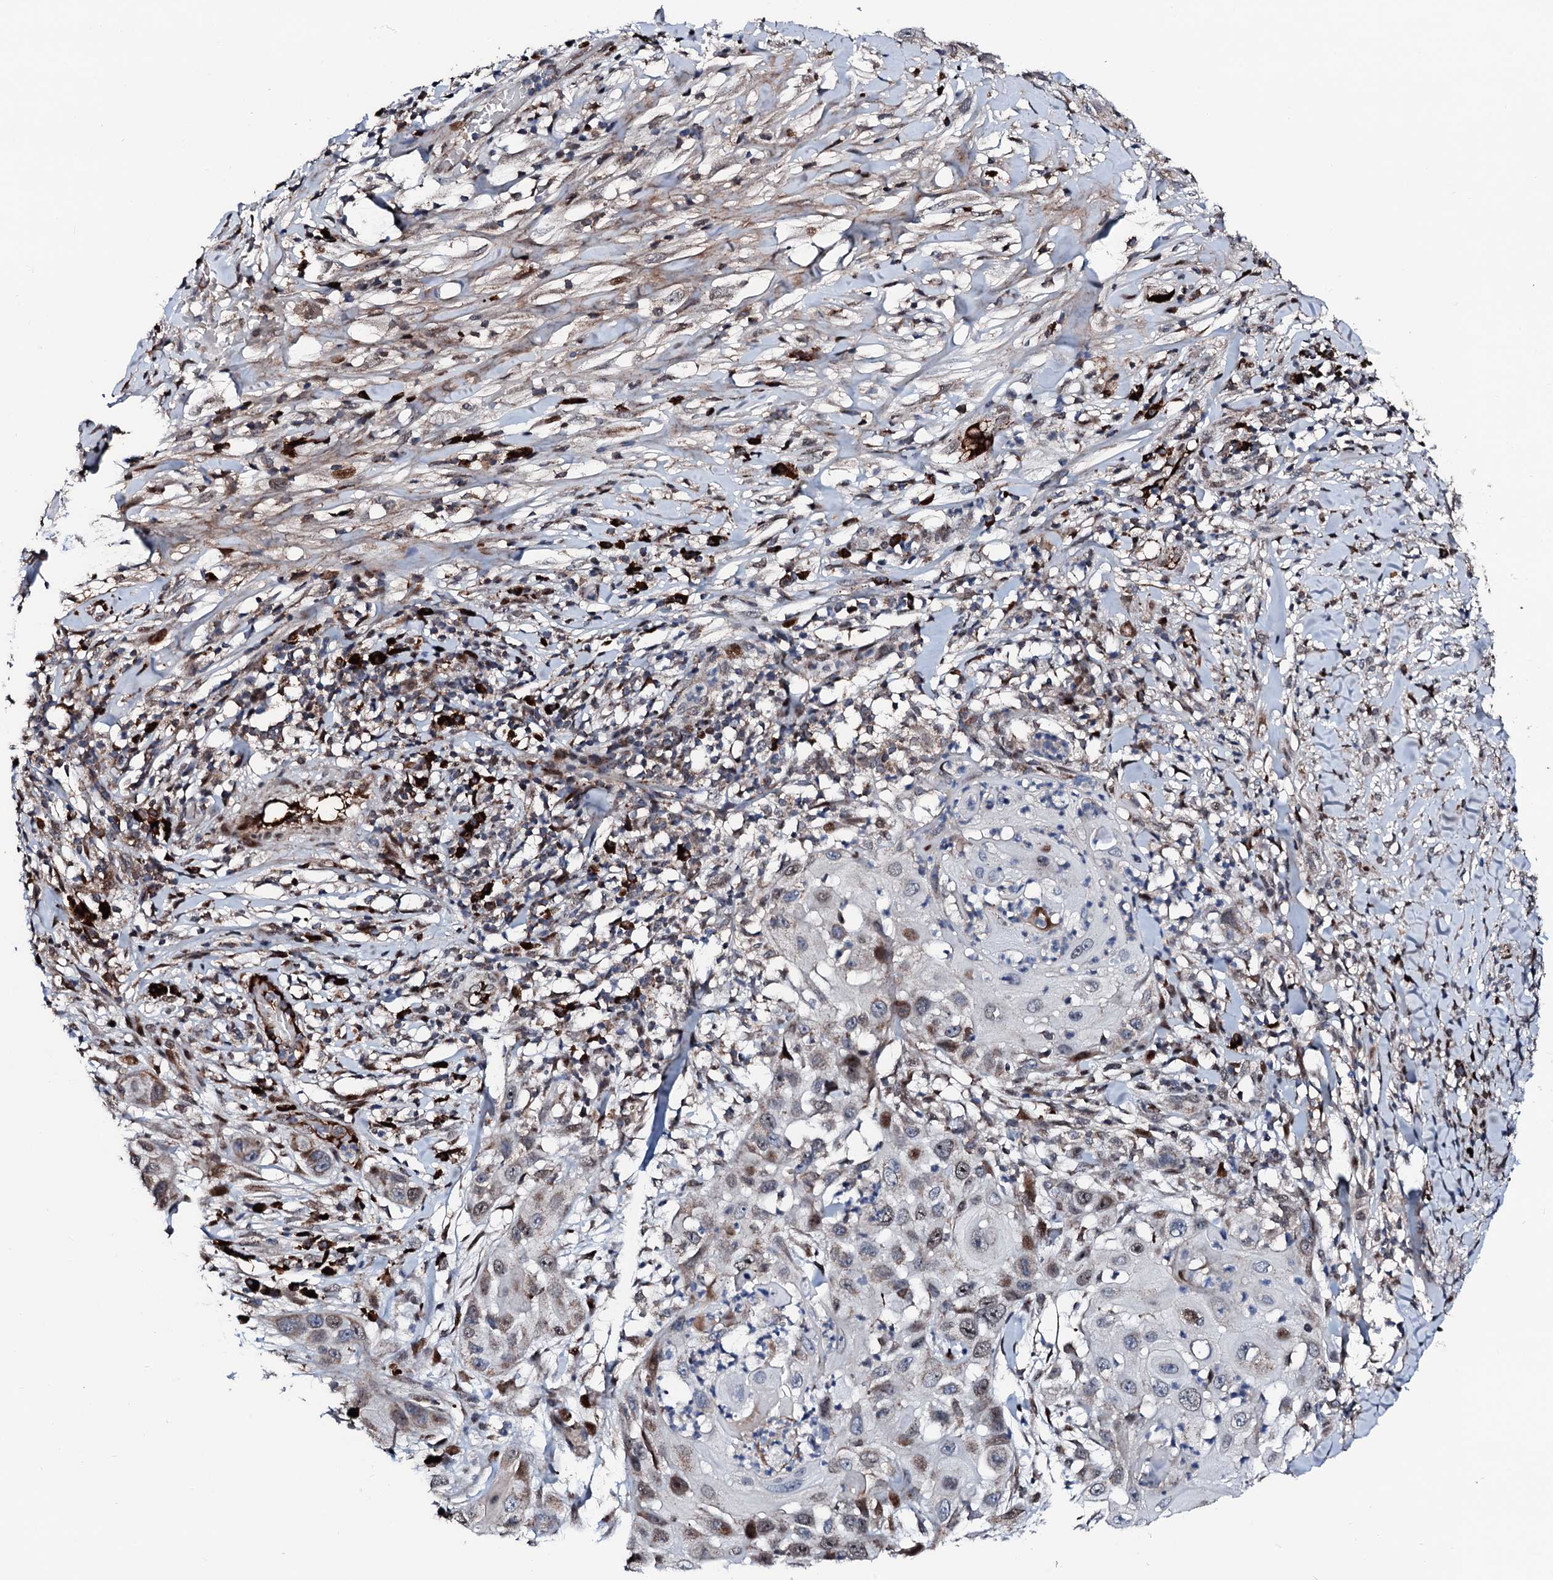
{"staining": {"intensity": "moderate", "quantity": "<25%", "location": "nuclear"}, "tissue": "skin cancer", "cell_type": "Tumor cells", "image_type": "cancer", "snomed": [{"axis": "morphology", "description": "Squamous cell carcinoma, NOS"}, {"axis": "topography", "description": "Skin"}], "caption": "Immunohistochemical staining of skin squamous cell carcinoma displays moderate nuclear protein positivity in about <25% of tumor cells.", "gene": "KIF18A", "patient": {"sex": "female", "age": 44}}